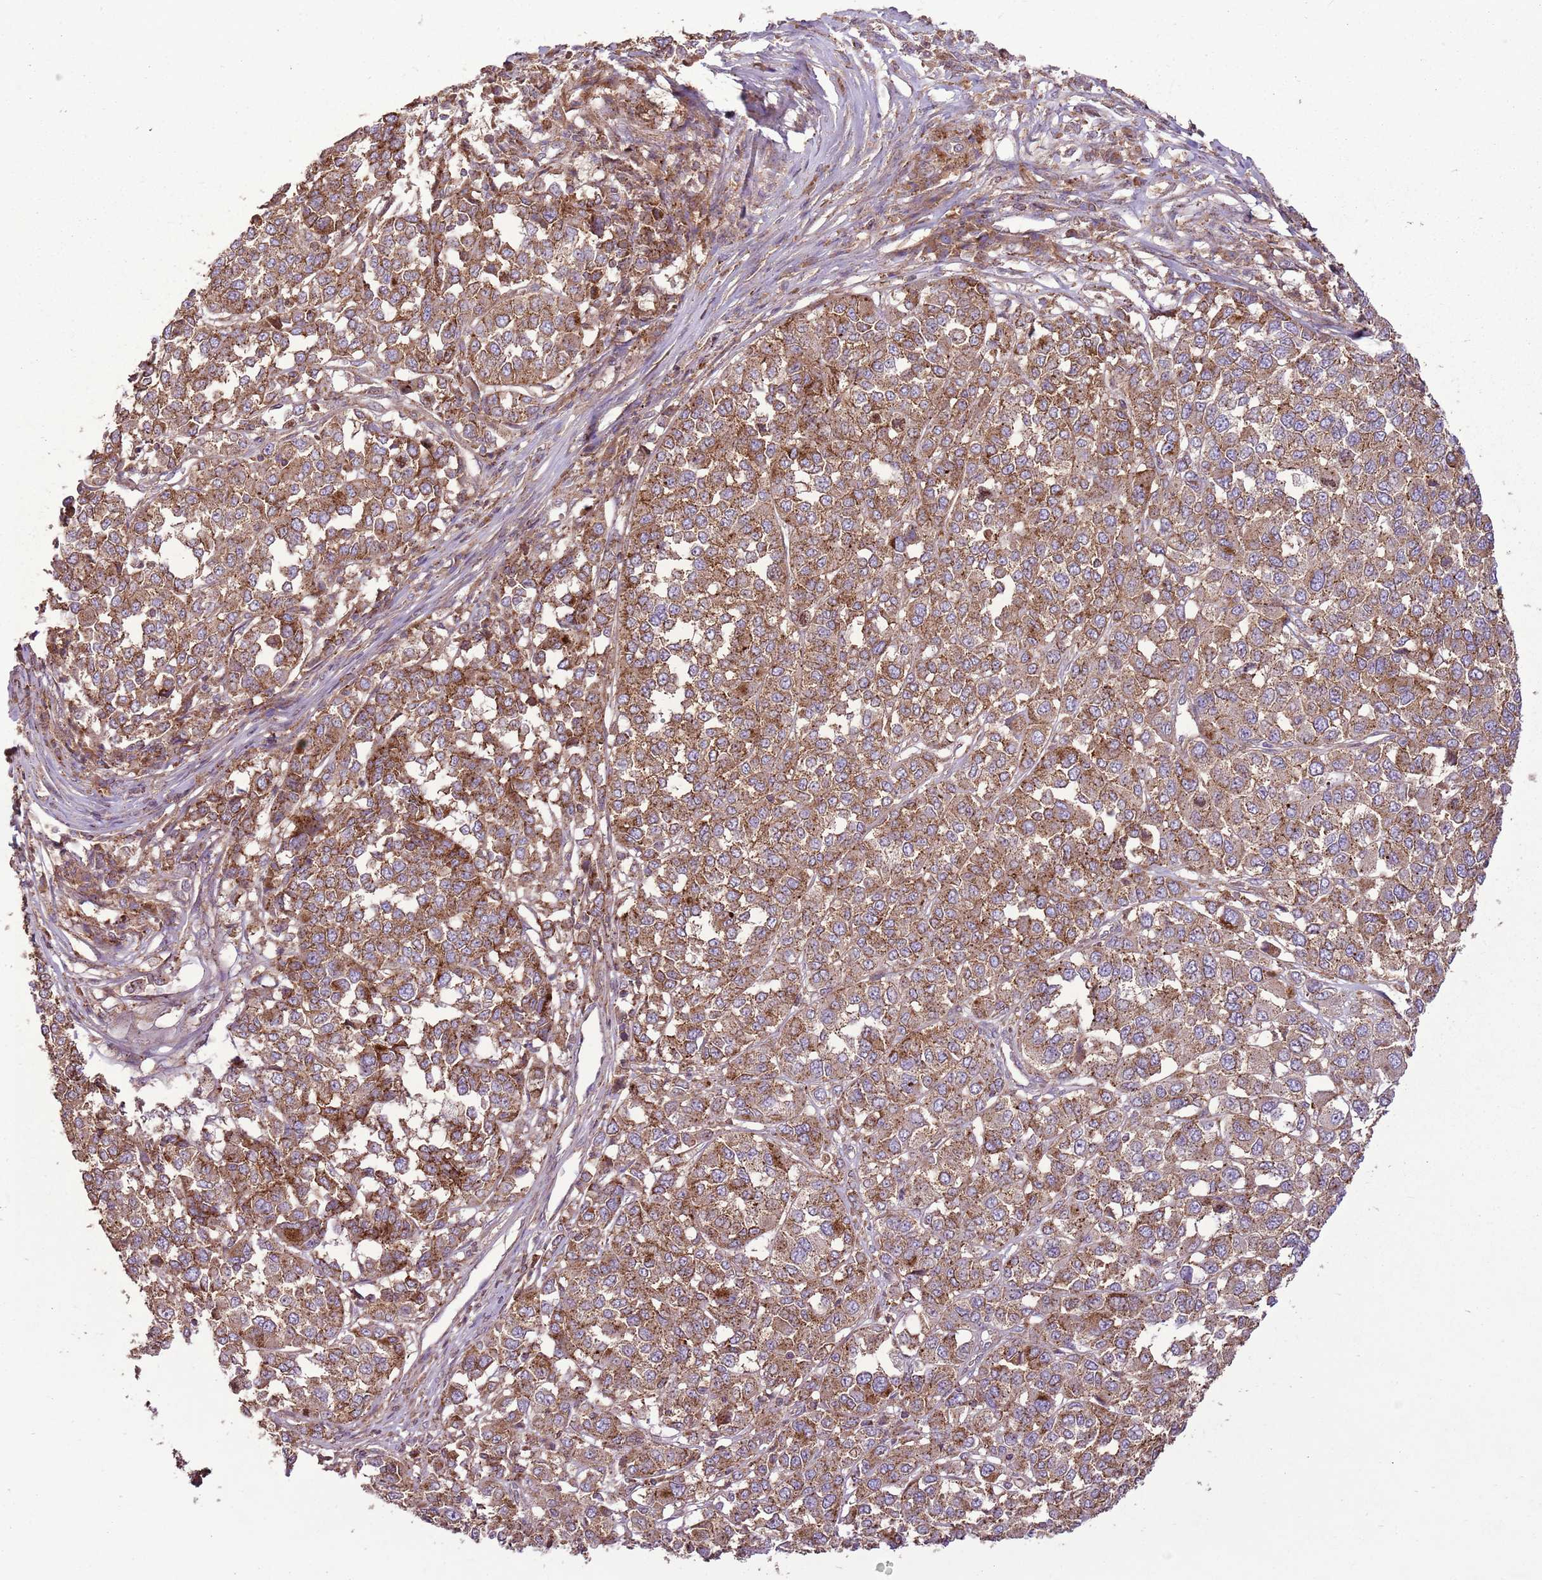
{"staining": {"intensity": "moderate", "quantity": ">75%", "location": "cytoplasmic/membranous"}, "tissue": "melanoma", "cell_type": "Tumor cells", "image_type": "cancer", "snomed": [{"axis": "morphology", "description": "Malignant melanoma, Metastatic site"}, {"axis": "topography", "description": "Lymph node"}], "caption": "An image of melanoma stained for a protein reveals moderate cytoplasmic/membranous brown staining in tumor cells.", "gene": "ANKRD24", "patient": {"sex": "male", "age": 44}}